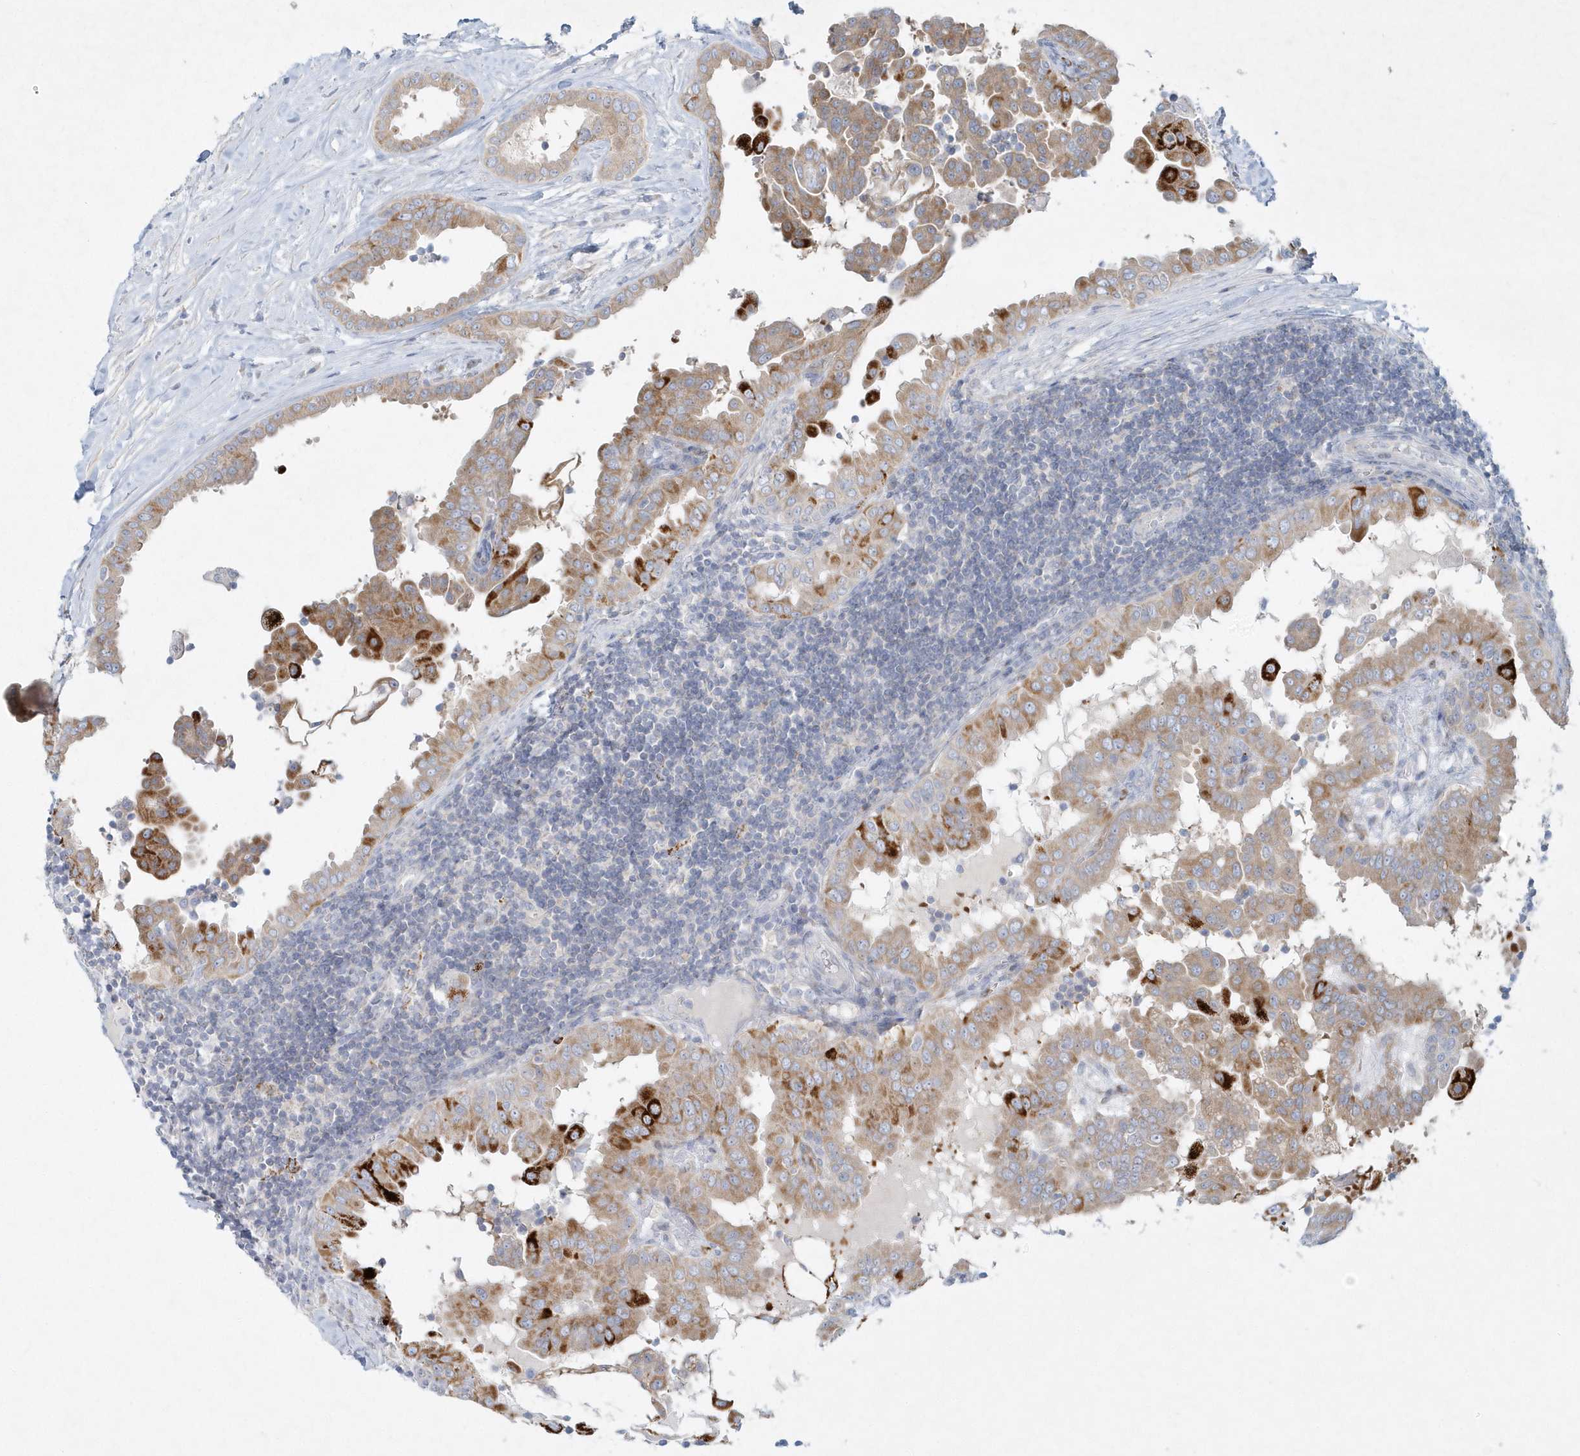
{"staining": {"intensity": "strong", "quantity": "<25%", "location": "cytoplasmic/membranous"}, "tissue": "thyroid cancer", "cell_type": "Tumor cells", "image_type": "cancer", "snomed": [{"axis": "morphology", "description": "Papillary adenocarcinoma, NOS"}, {"axis": "topography", "description": "Thyroid gland"}], "caption": "Immunohistochemical staining of thyroid cancer (papillary adenocarcinoma) shows medium levels of strong cytoplasmic/membranous protein expression in about <25% of tumor cells.", "gene": "DNAH1", "patient": {"sex": "male", "age": 33}}